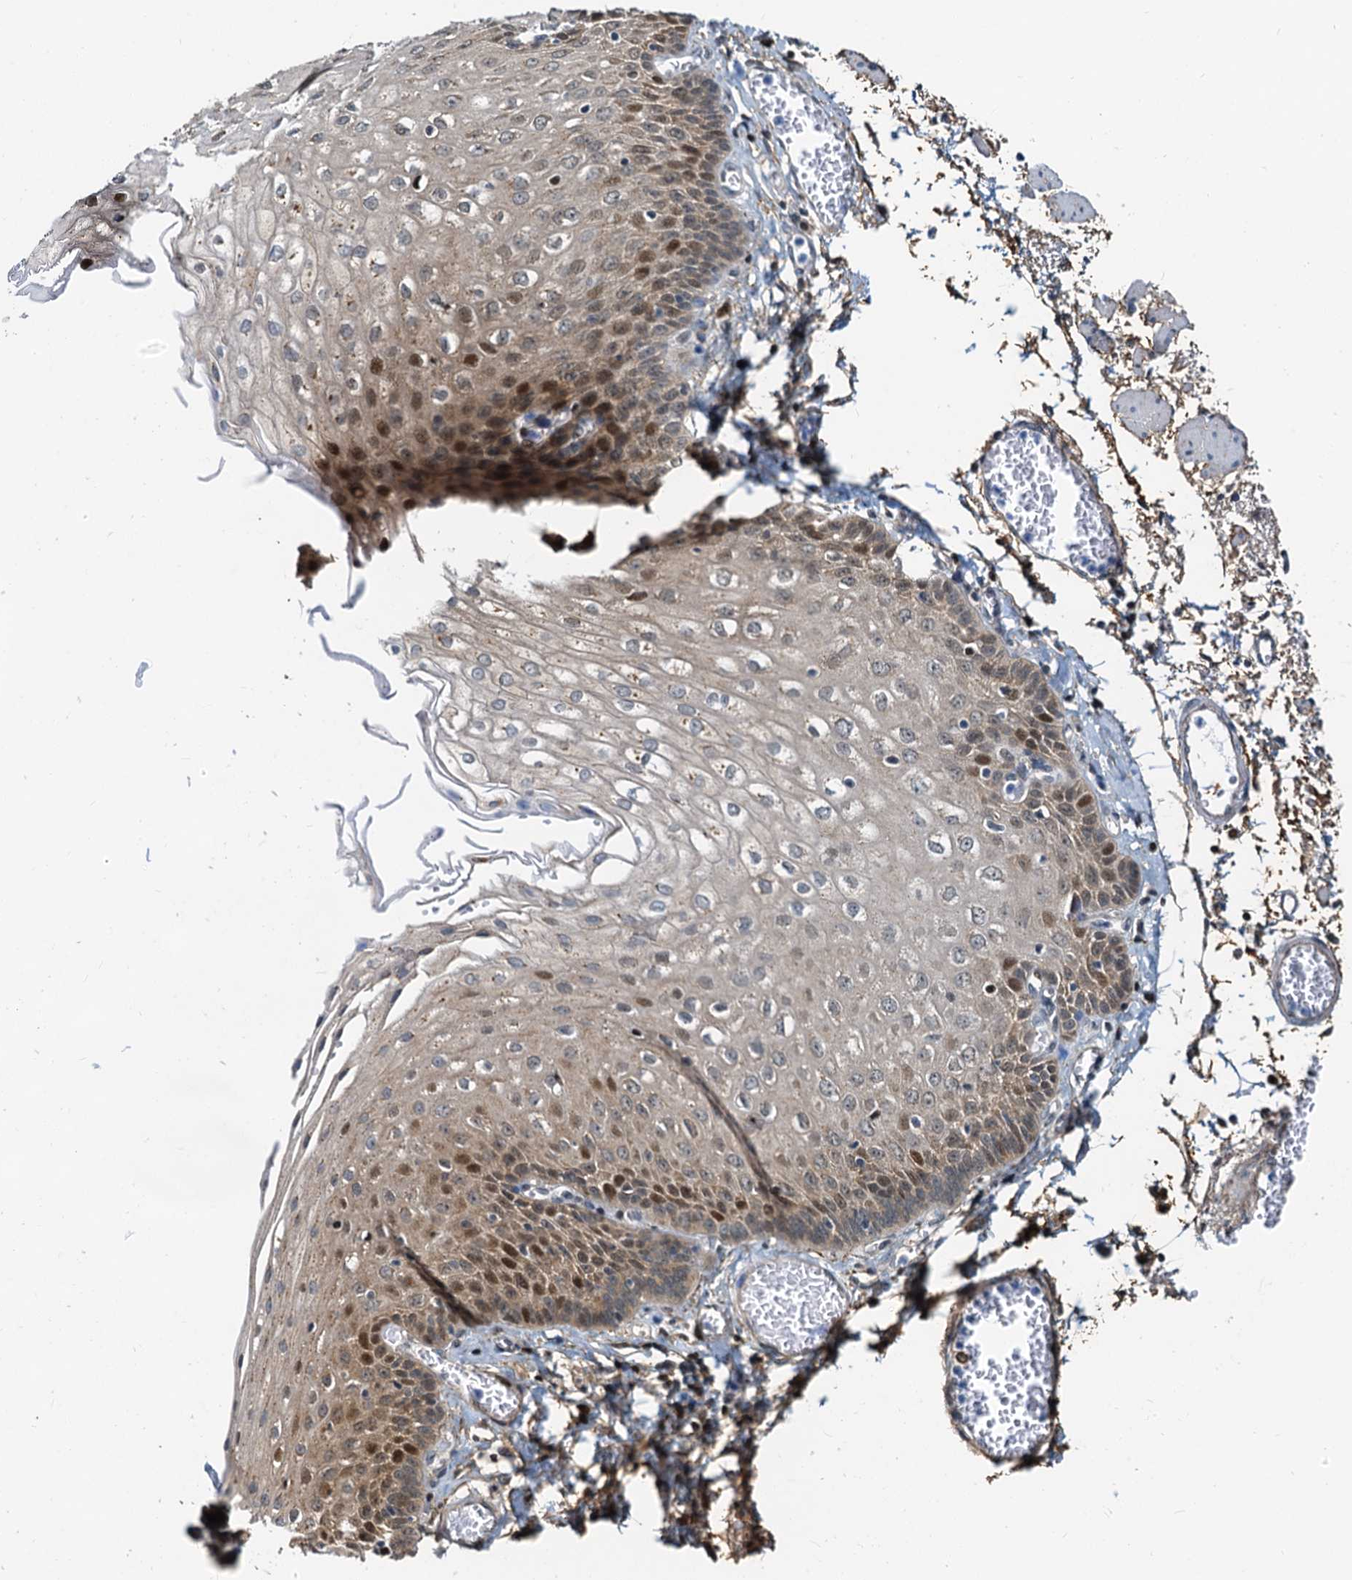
{"staining": {"intensity": "moderate", "quantity": "25%-75%", "location": "cytoplasmic/membranous,nuclear"}, "tissue": "esophagus", "cell_type": "Squamous epithelial cells", "image_type": "normal", "snomed": [{"axis": "morphology", "description": "Normal tissue, NOS"}, {"axis": "topography", "description": "Esophagus"}], "caption": "Immunohistochemistry (DAB (3,3'-diaminobenzidine)) staining of benign human esophagus demonstrates moderate cytoplasmic/membranous,nuclear protein staining in approximately 25%-75% of squamous epithelial cells. Nuclei are stained in blue.", "gene": "PTGES3", "patient": {"sex": "male", "age": 81}}